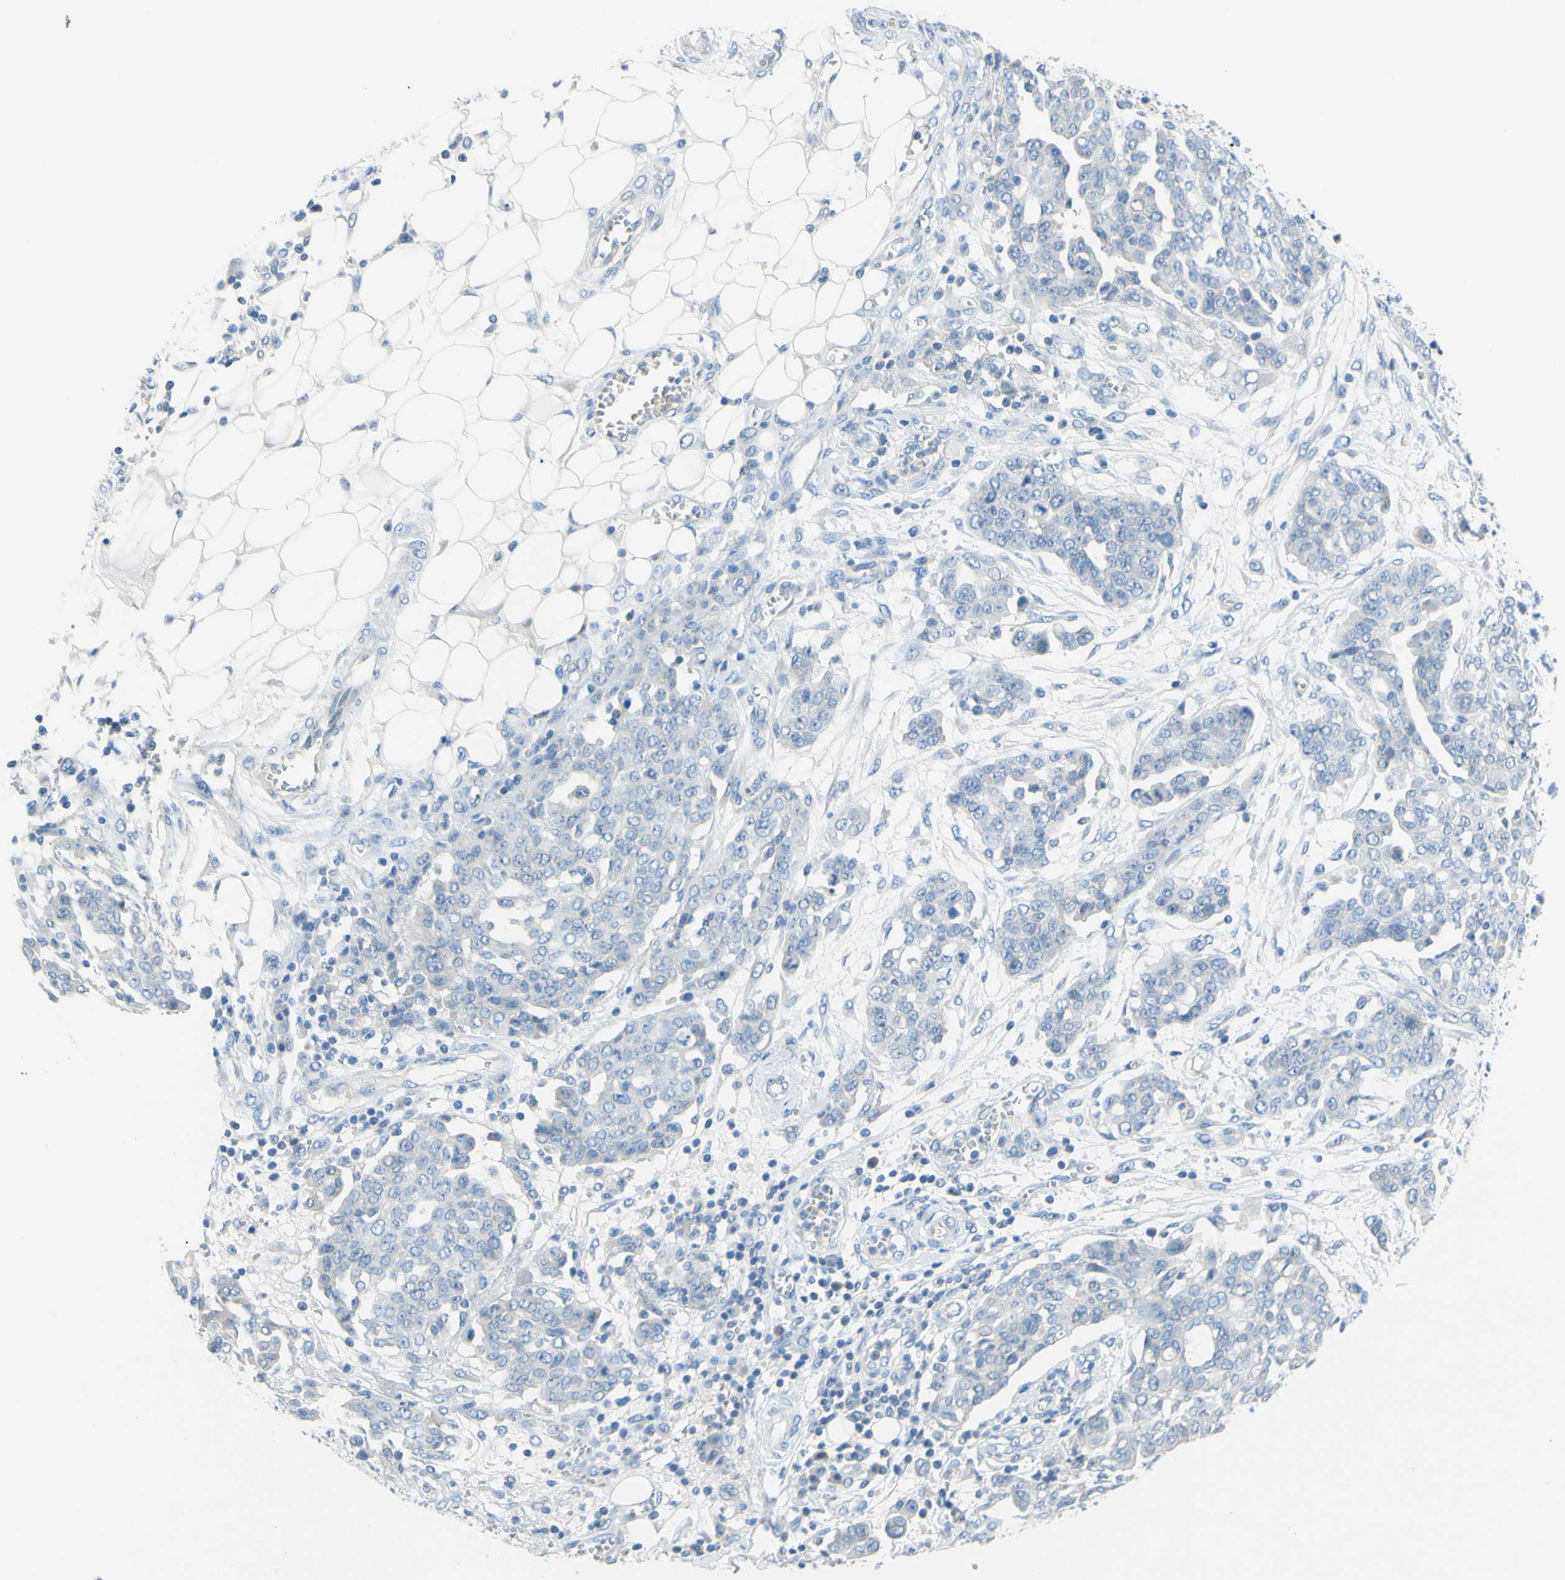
{"staining": {"intensity": "negative", "quantity": "none", "location": "none"}, "tissue": "ovarian cancer", "cell_type": "Tumor cells", "image_type": "cancer", "snomed": [{"axis": "morphology", "description": "Cystadenocarcinoma, serous, NOS"}, {"axis": "topography", "description": "Soft tissue"}, {"axis": "topography", "description": "Ovary"}], "caption": "This is a micrograph of IHC staining of ovarian cancer, which shows no staining in tumor cells.", "gene": "DCT", "patient": {"sex": "female", "age": 57}}